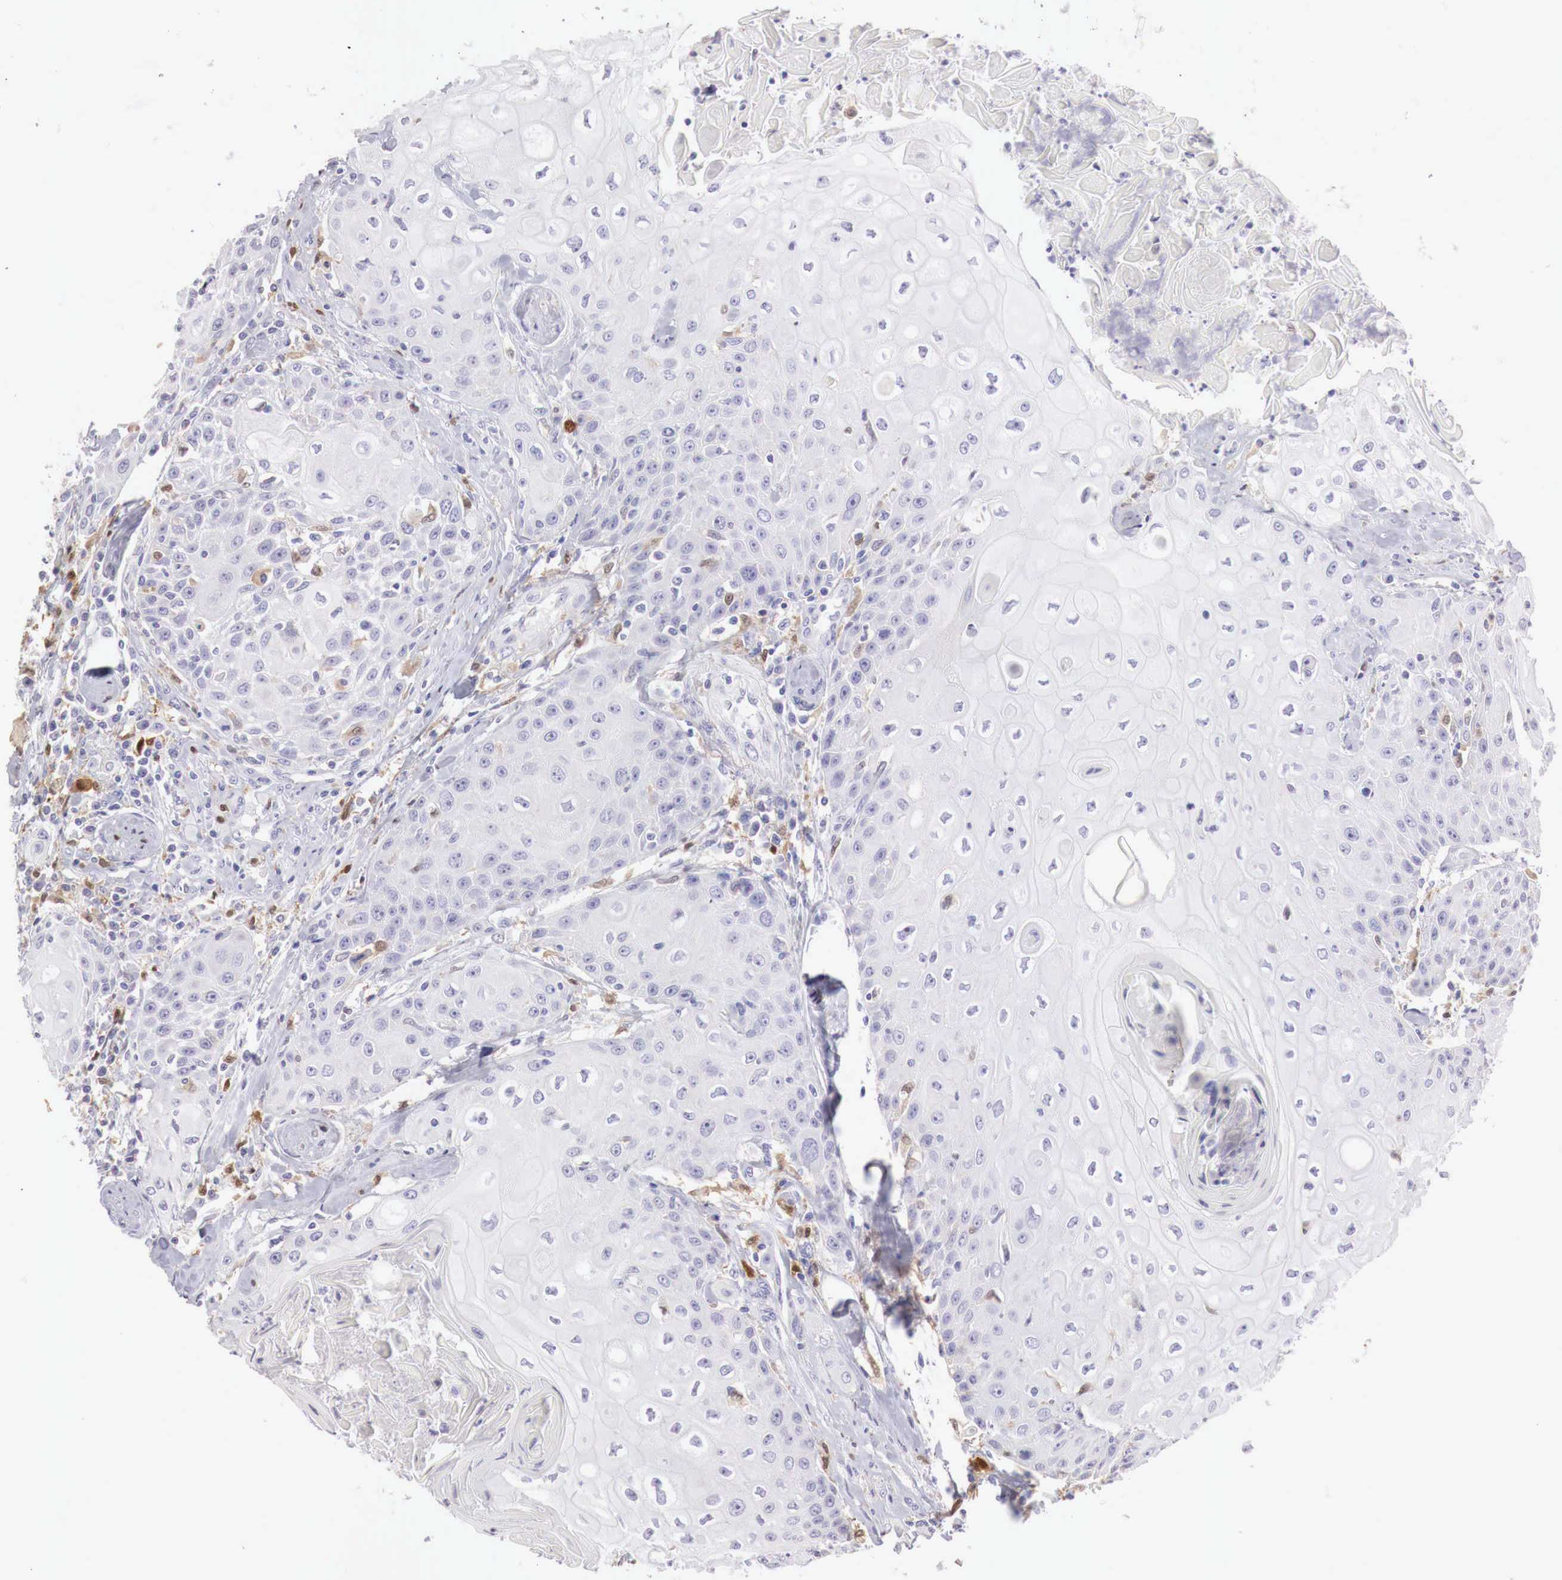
{"staining": {"intensity": "negative", "quantity": "none", "location": "none"}, "tissue": "head and neck cancer", "cell_type": "Tumor cells", "image_type": "cancer", "snomed": [{"axis": "morphology", "description": "Squamous cell carcinoma, NOS"}, {"axis": "topography", "description": "Oral tissue"}, {"axis": "topography", "description": "Head-Neck"}], "caption": "Tumor cells show no significant staining in head and neck cancer.", "gene": "RENBP", "patient": {"sex": "female", "age": 82}}